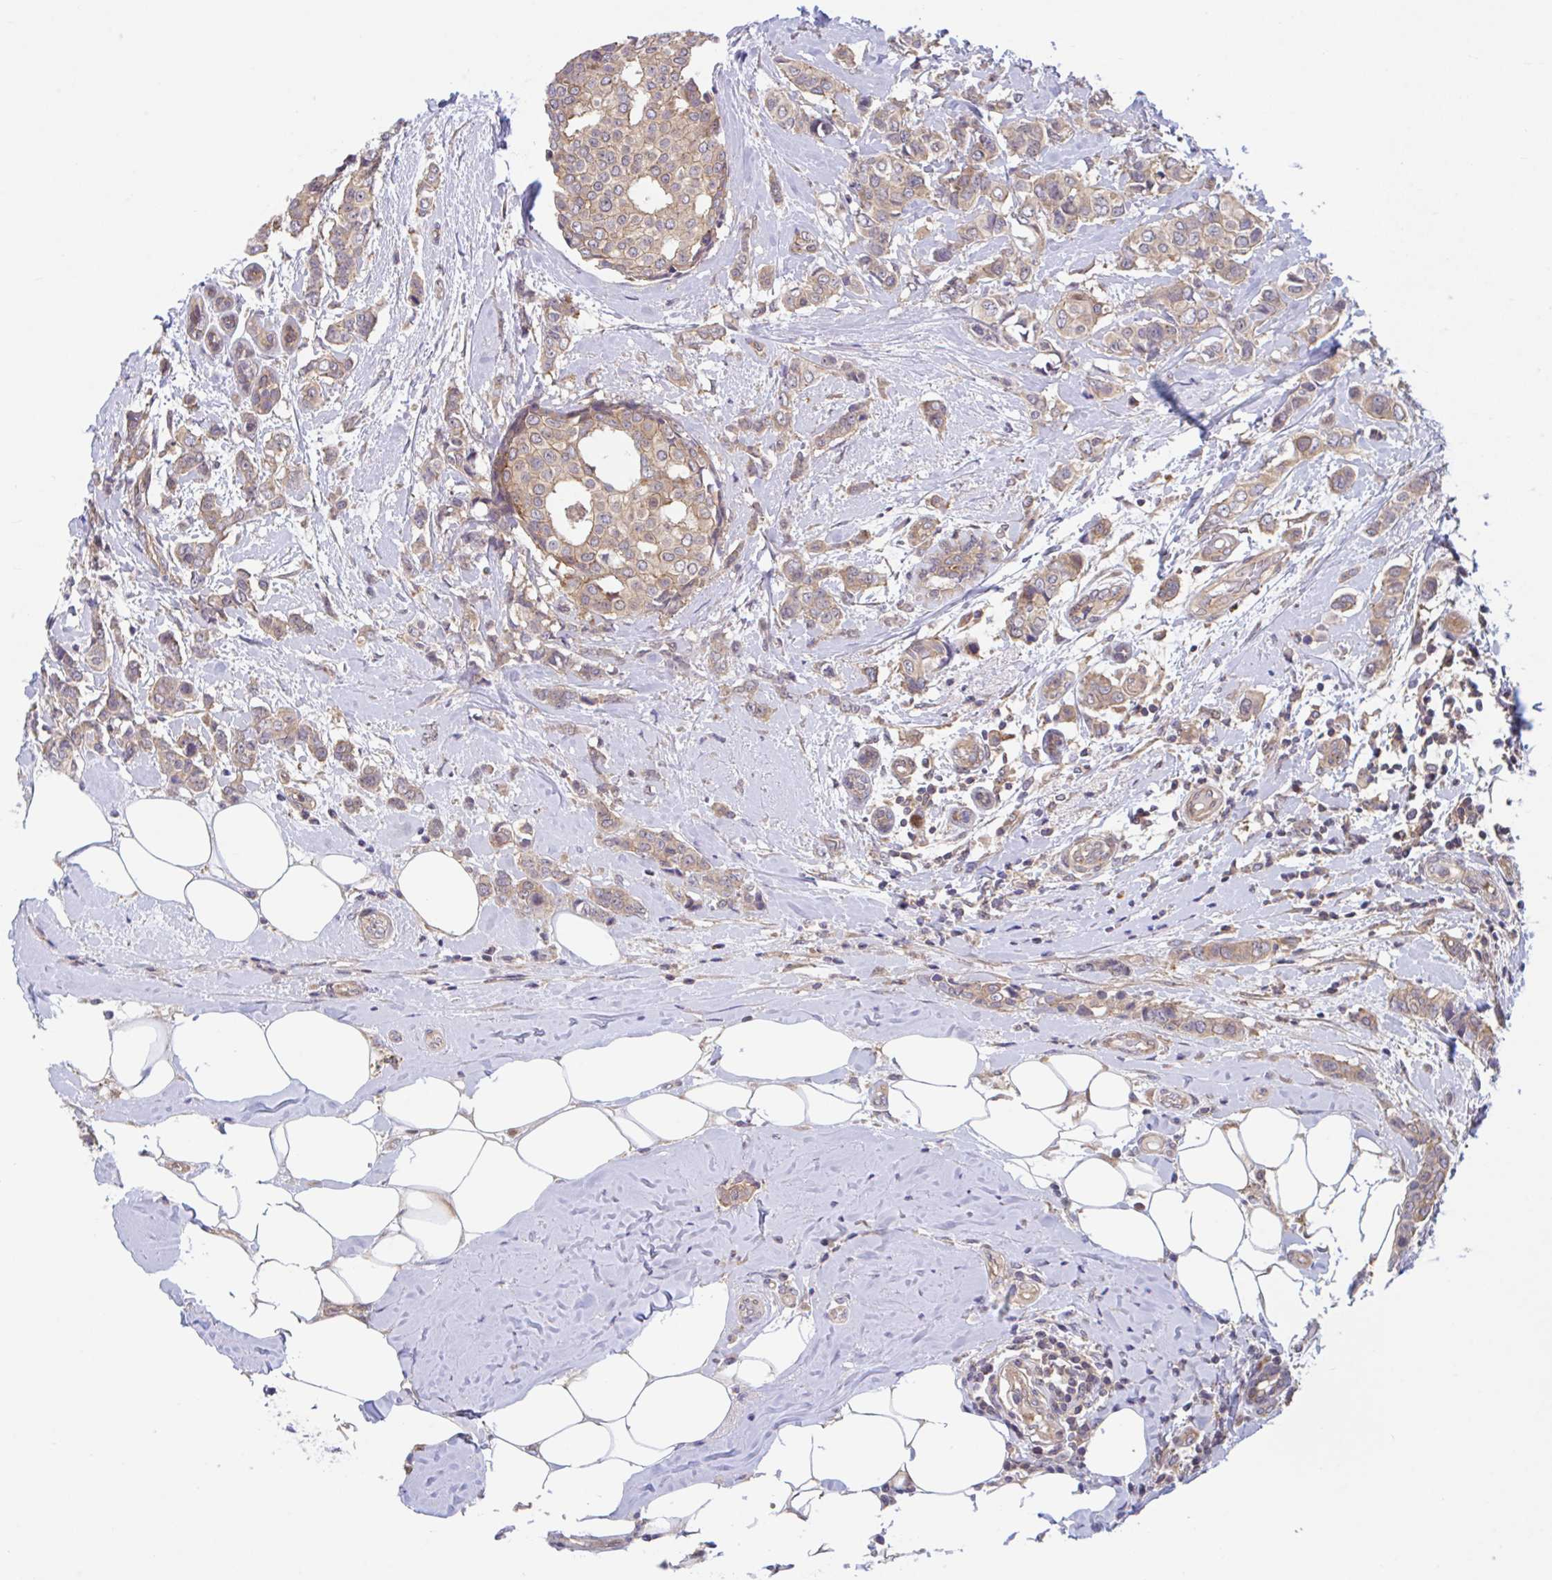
{"staining": {"intensity": "weak", "quantity": "25%-75%", "location": "cytoplasmic/membranous"}, "tissue": "breast cancer", "cell_type": "Tumor cells", "image_type": "cancer", "snomed": [{"axis": "morphology", "description": "Lobular carcinoma"}, {"axis": "topography", "description": "Breast"}], "caption": "Lobular carcinoma (breast) stained with a brown dye demonstrates weak cytoplasmic/membranous positive positivity in about 25%-75% of tumor cells.", "gene": "LMNTD2", "patient": {"sex": "female", "age": 51}}